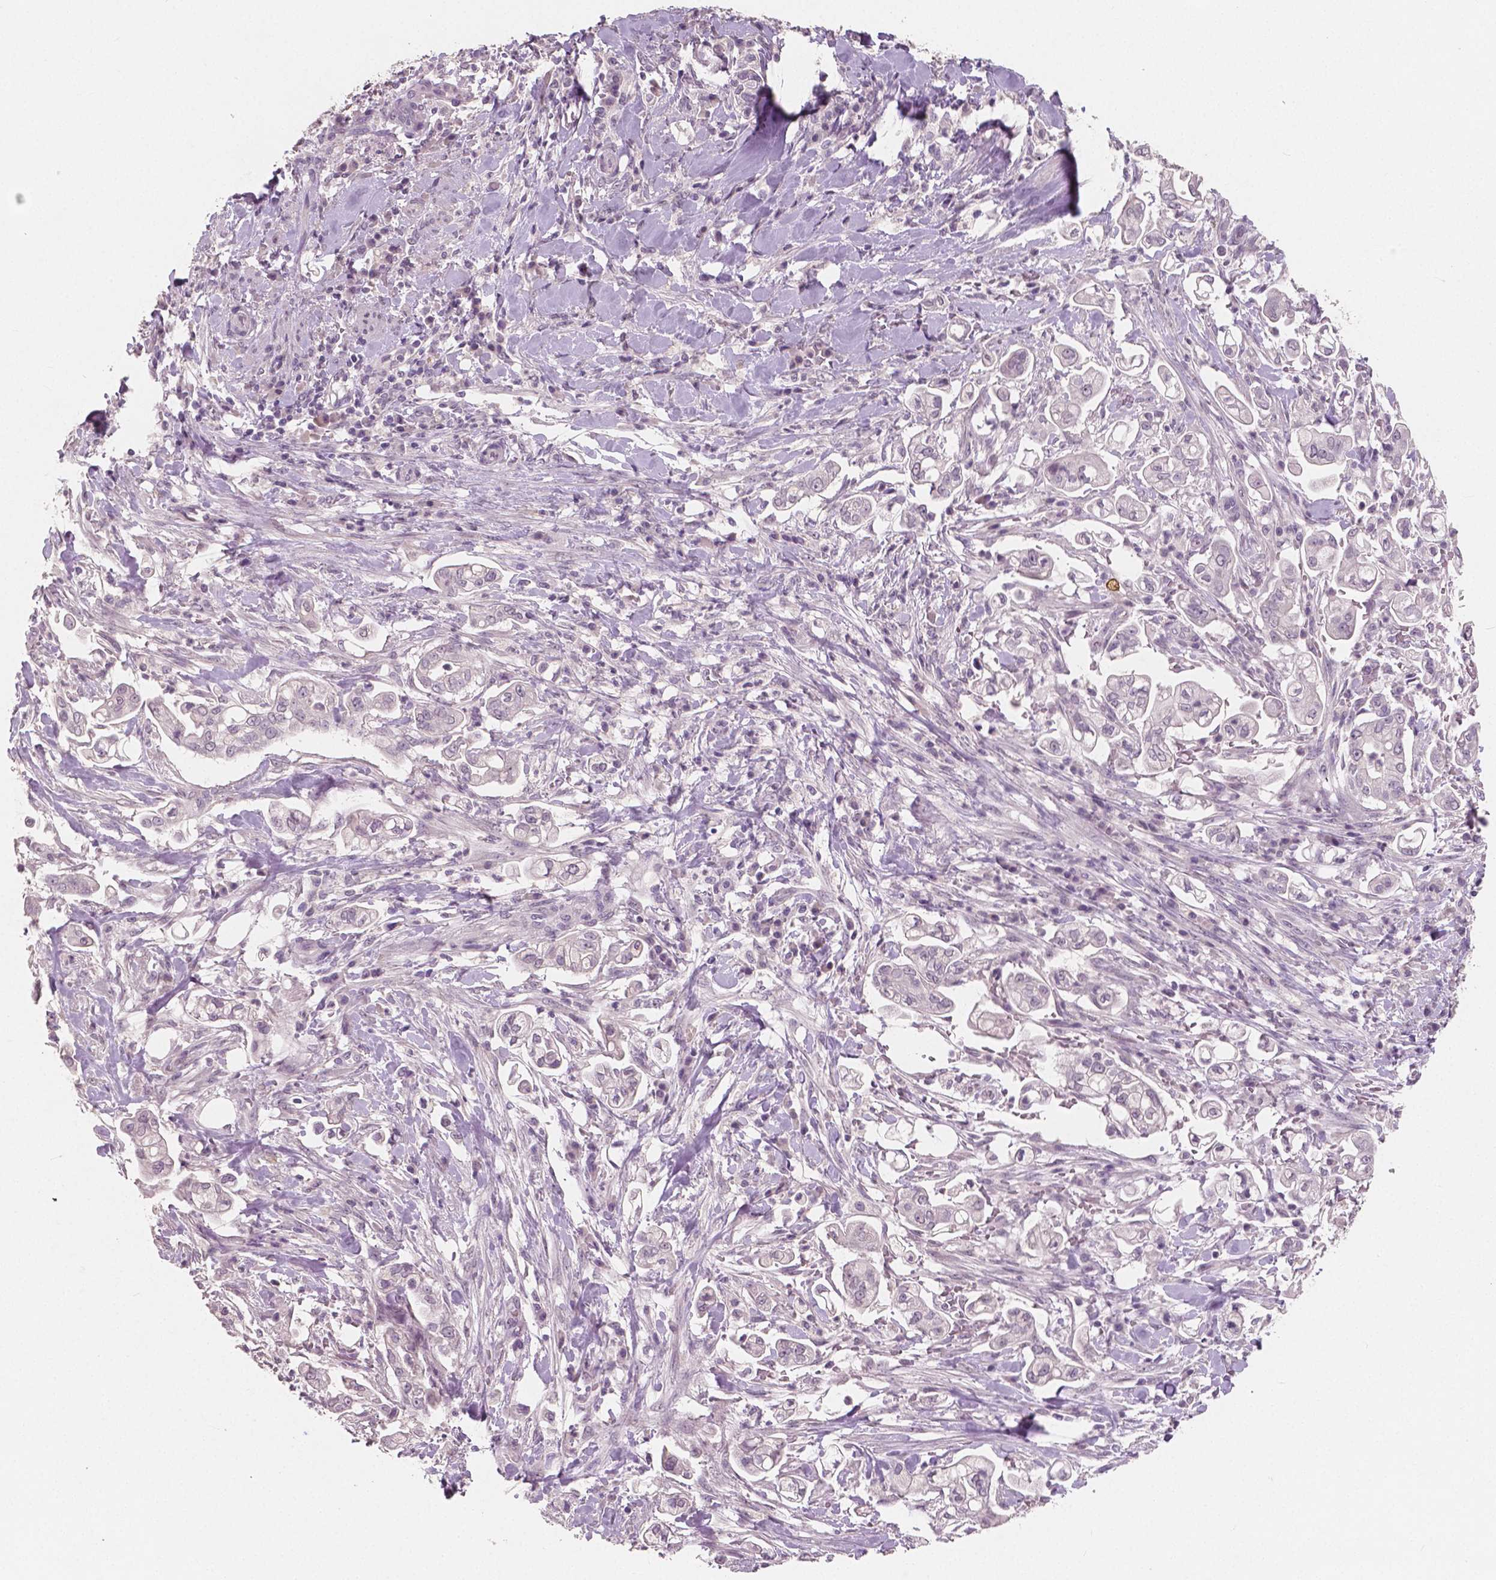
{"staining": {"intensity": "negative", "quantity": "none", "location": "none"}, "tissue": "pancreatic cancer", "cell_type": "Tumor cells", "image_type": "cancer", "snomed": [{"axis": "morphology", "description": "Adenocarcinoma, NOS"}, {"axis": "topography", "description": "Pancreas"}], "caption": "A histopathology image of adenocarcinoma (pancreatic) stained for a protein demonstrates no brown staining in tumor cells.", "gene": "RNASE7", "patient": {"sex": "female", "age": 69}}